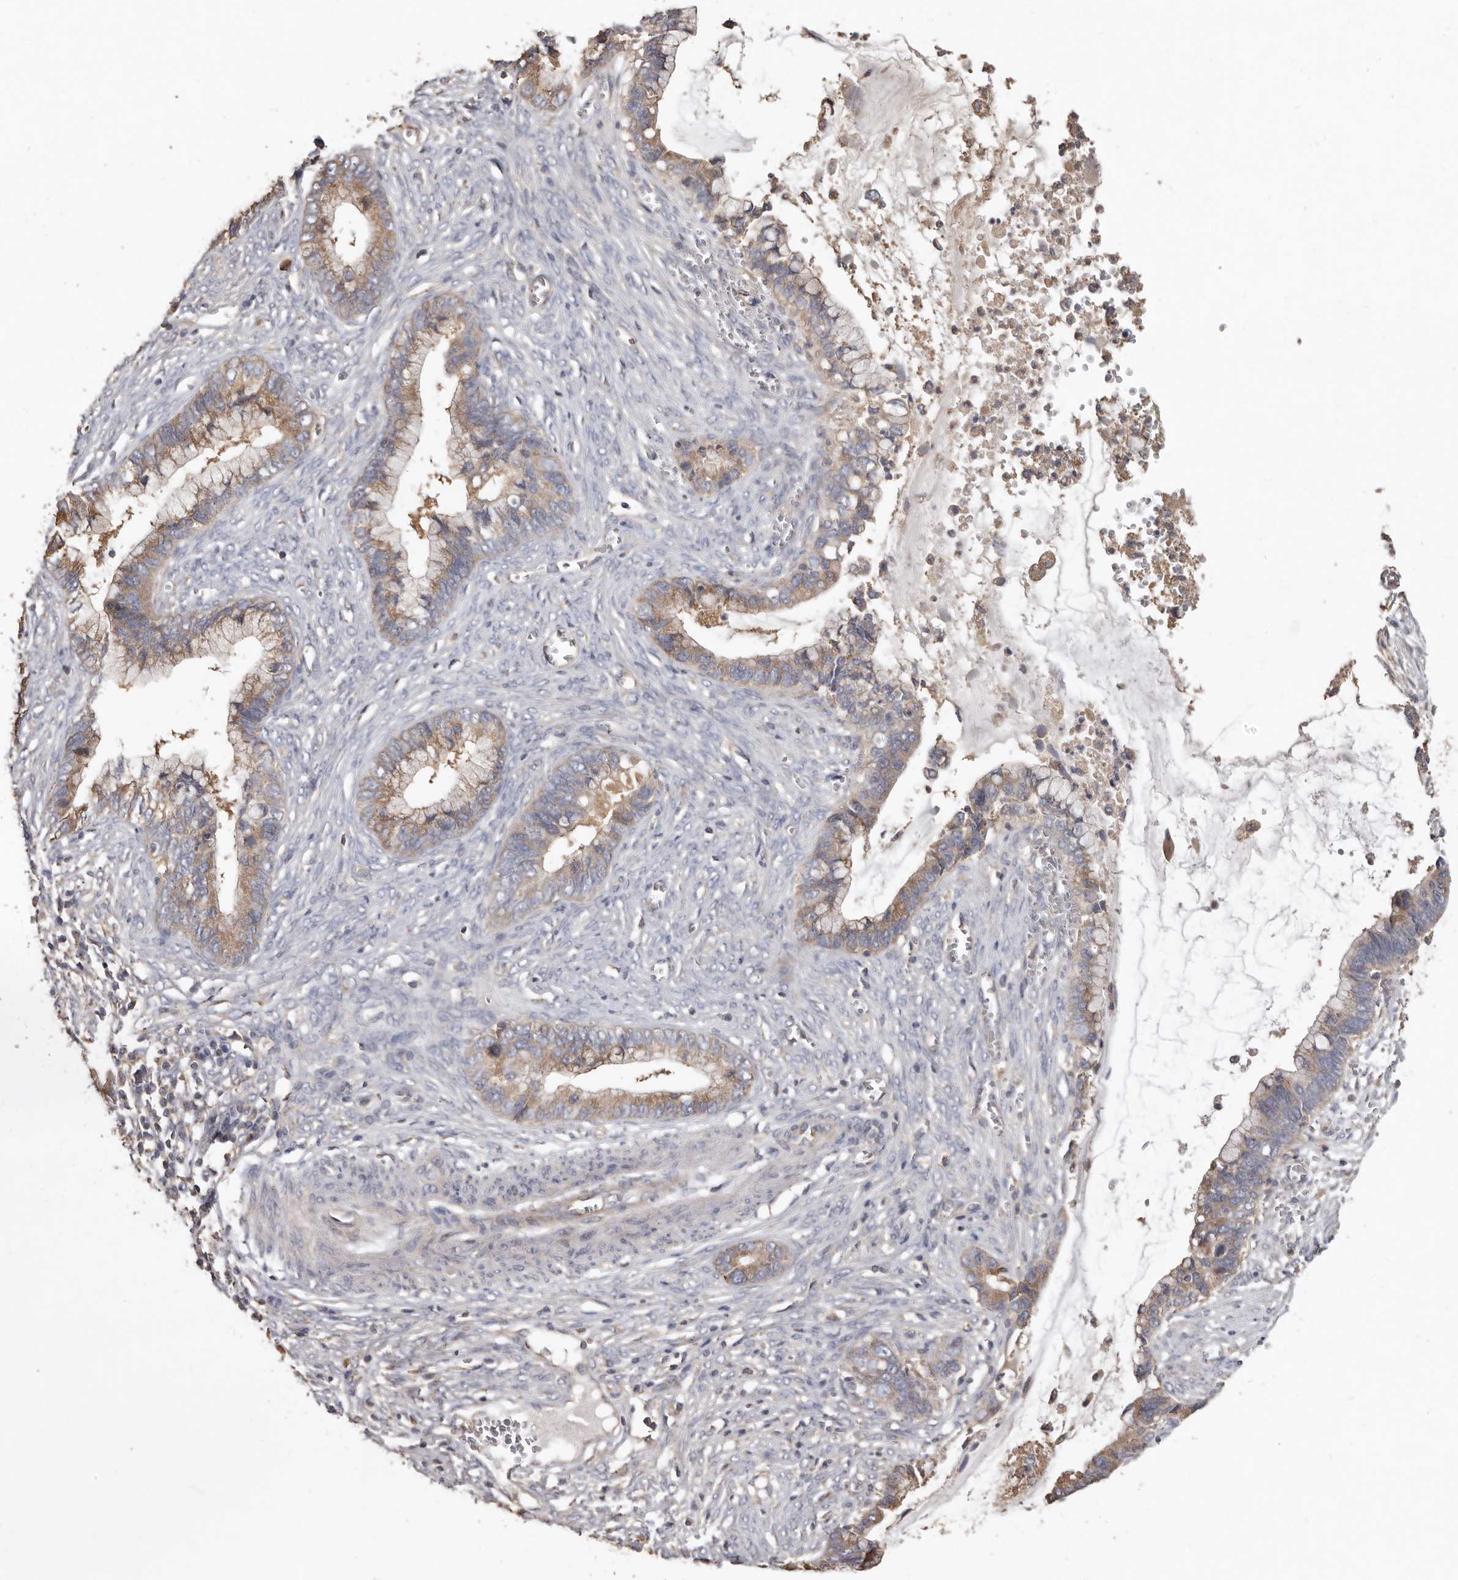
{"staining": {"intensity": "weak", "quantity": ">75%", "location": "cytoplasmic/membranous"}, "tissue": "cervical cancer", "cell_type": "Tumor cells", "image_type": "cancer", "snomed": [{"axis": "morphology", "description": "Adenocarcinoma, NOS"}, {"axis": "topography", "description": "Cervix"}], "caption": "Immunohistochemistry (IHC) staining of cervical cancer (adenocarcinoma), which shows low levels of weak cytoplasmic/membranous expression in approximately >75% of tumor cells indicating weak cytoplasmic/membranous protein staining. The staining was performed using DAB (brown) for protein detection and nuclei were counterstained in hematoxylin (blue).", "gene": "FLCN", "patient": {"sex": "female", "age": 44}}